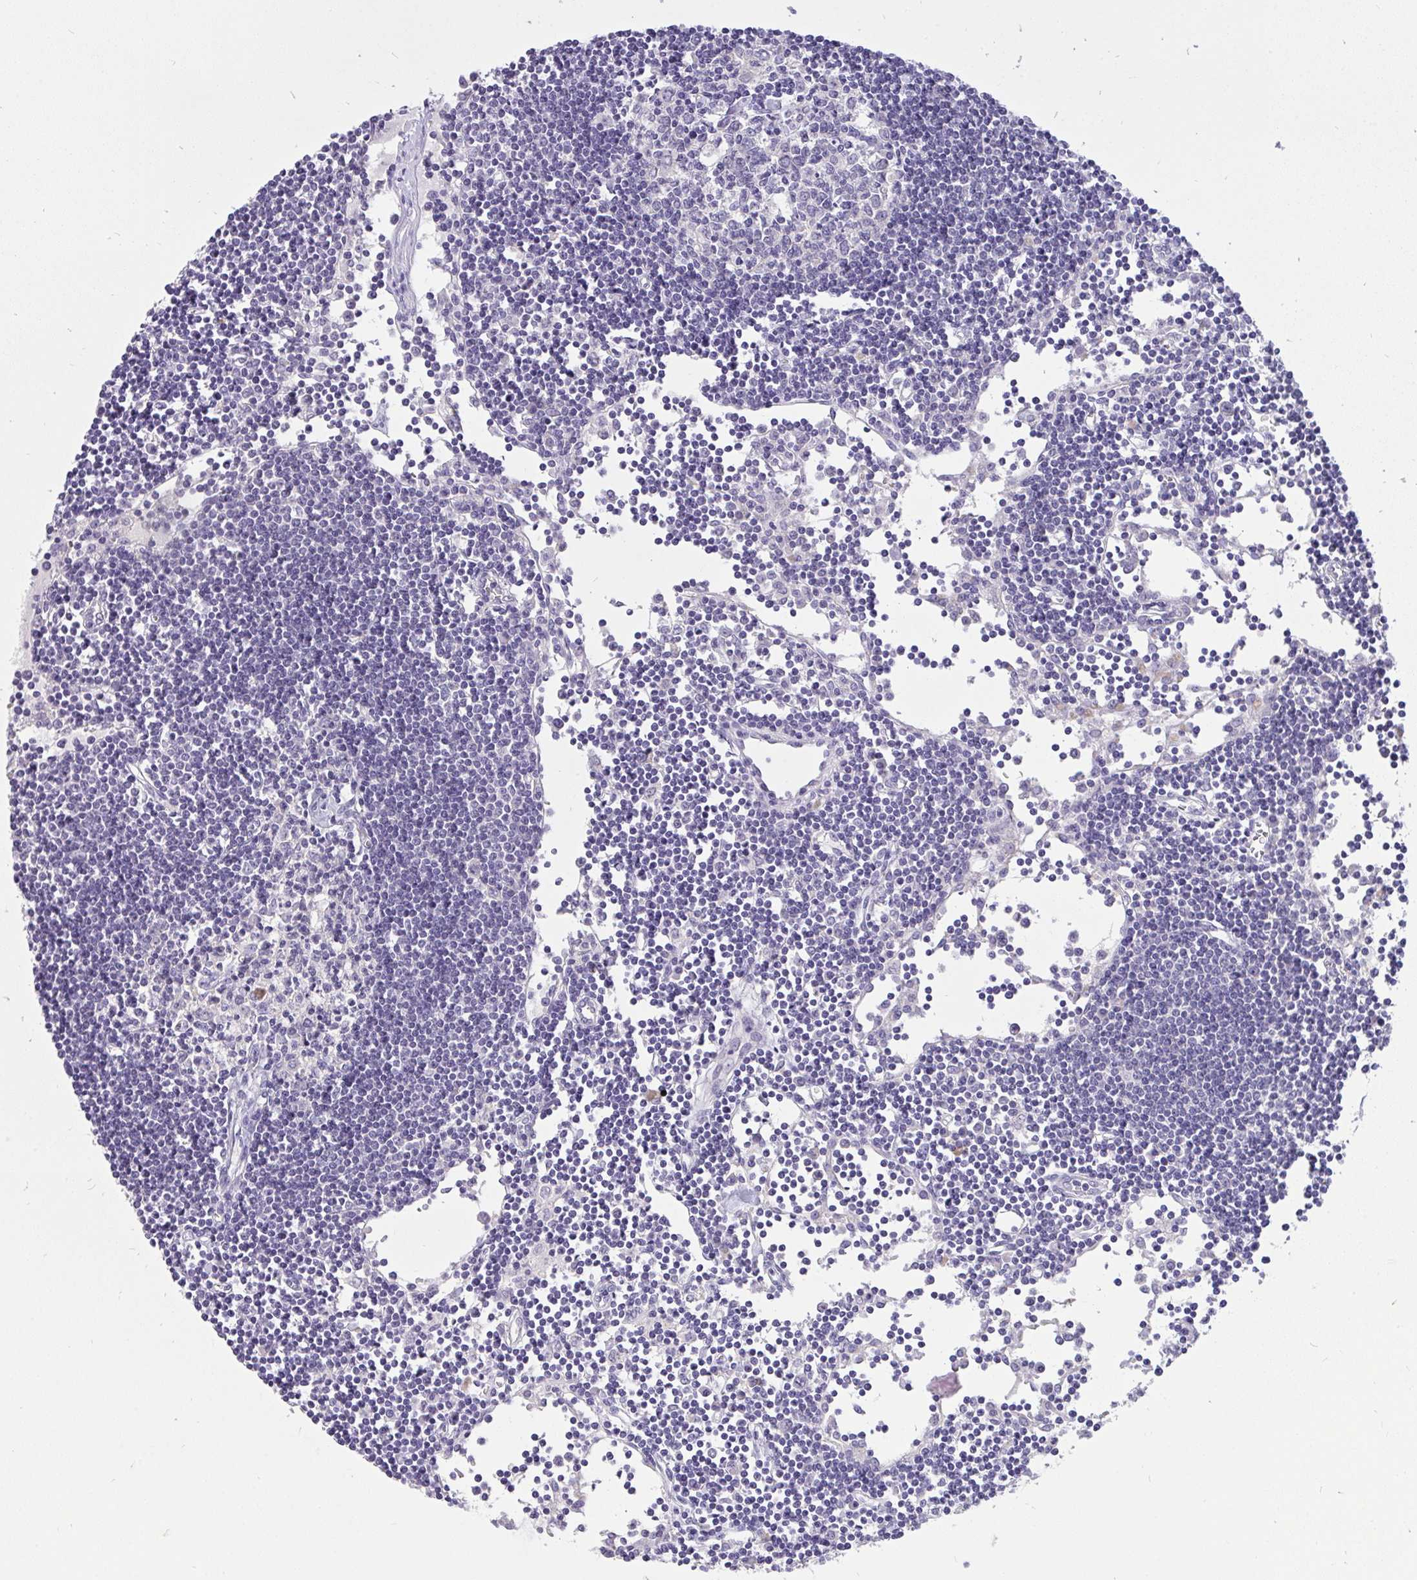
{"staining": {"intensity": "negative", "quantity": "none", "location": "none"}, "tissue": "lymph node", "cell_type": "Germinal center cells", "image_type": "normal", "snomed": [{"axis": "morphology", "description": "Normal tissue, NOS"}, {"axis": "topography", "description": "Lymph node"}], "caption": "High power microscopy histopathology image of an IHC photomicrograph of unremarkable lymph node, revealing no significant staining in germinal center cells. Nuclei are stained in blue.", "gene": "VGLL3", "patient": {"sex": "female", "age": 65}}